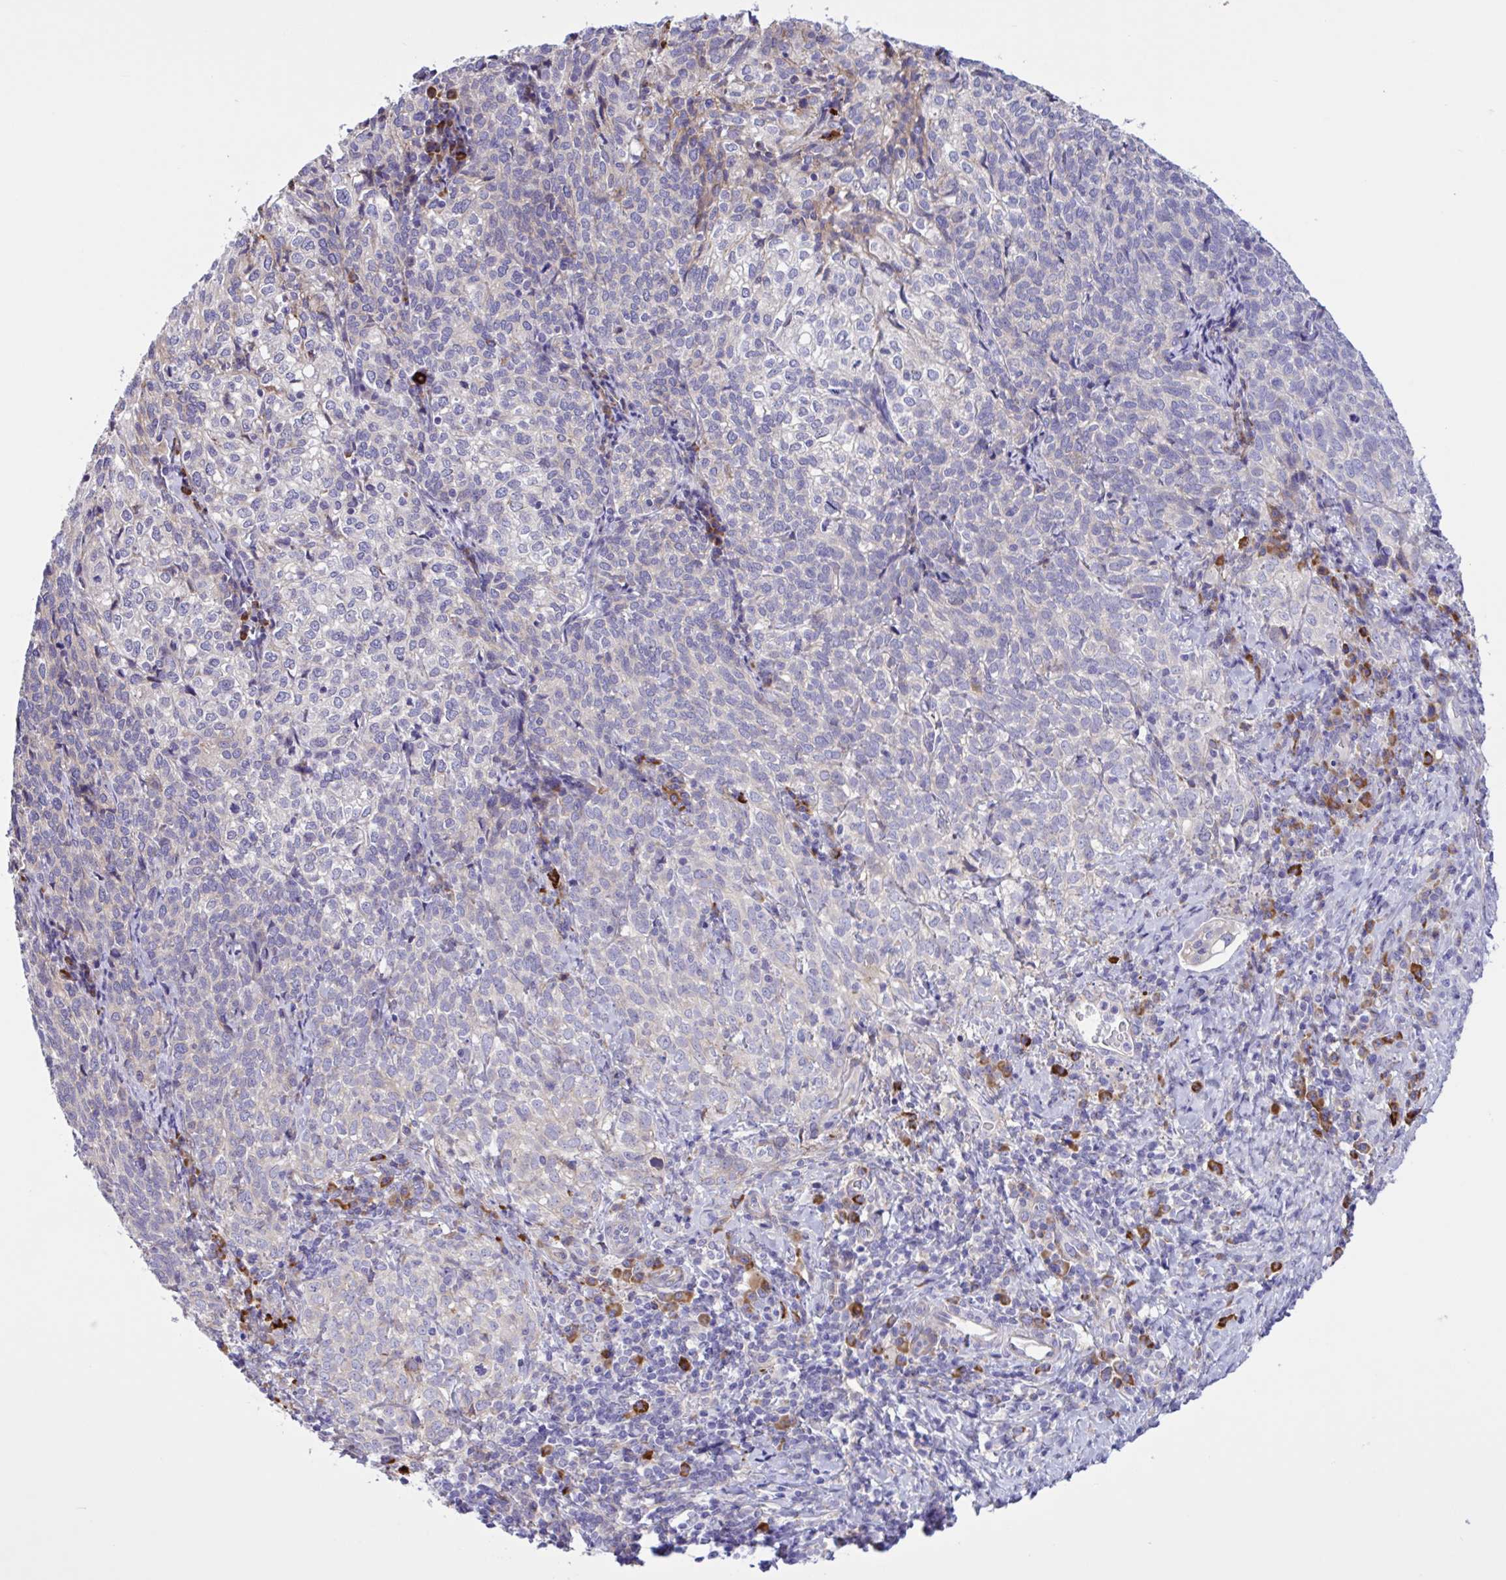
{"staining": {"intensity": "negative", "quantity": "none", "location": "none"}, "tissue": "cervical cancer", "cell_type": "Tumor cells", "image_type": "cancer", "snomed": [{"axis": "morphology", "description": "Normal tissue, NOS"}, {"axis": "morphology", "description": "Squamous cell carcinoma, NOS"}, {"axis": "topography", "description": "Vagina"}, {"axis": "topography", "description": "Cervix"}], "caption": "High power microscopy photomicrograph of an IHC photomicrograph of squamous cell carcinoma (cervical), revealing no significant expression in tumor cells.", "gene": "DSC3", "patient": {"sex": "female", "age": 45}}